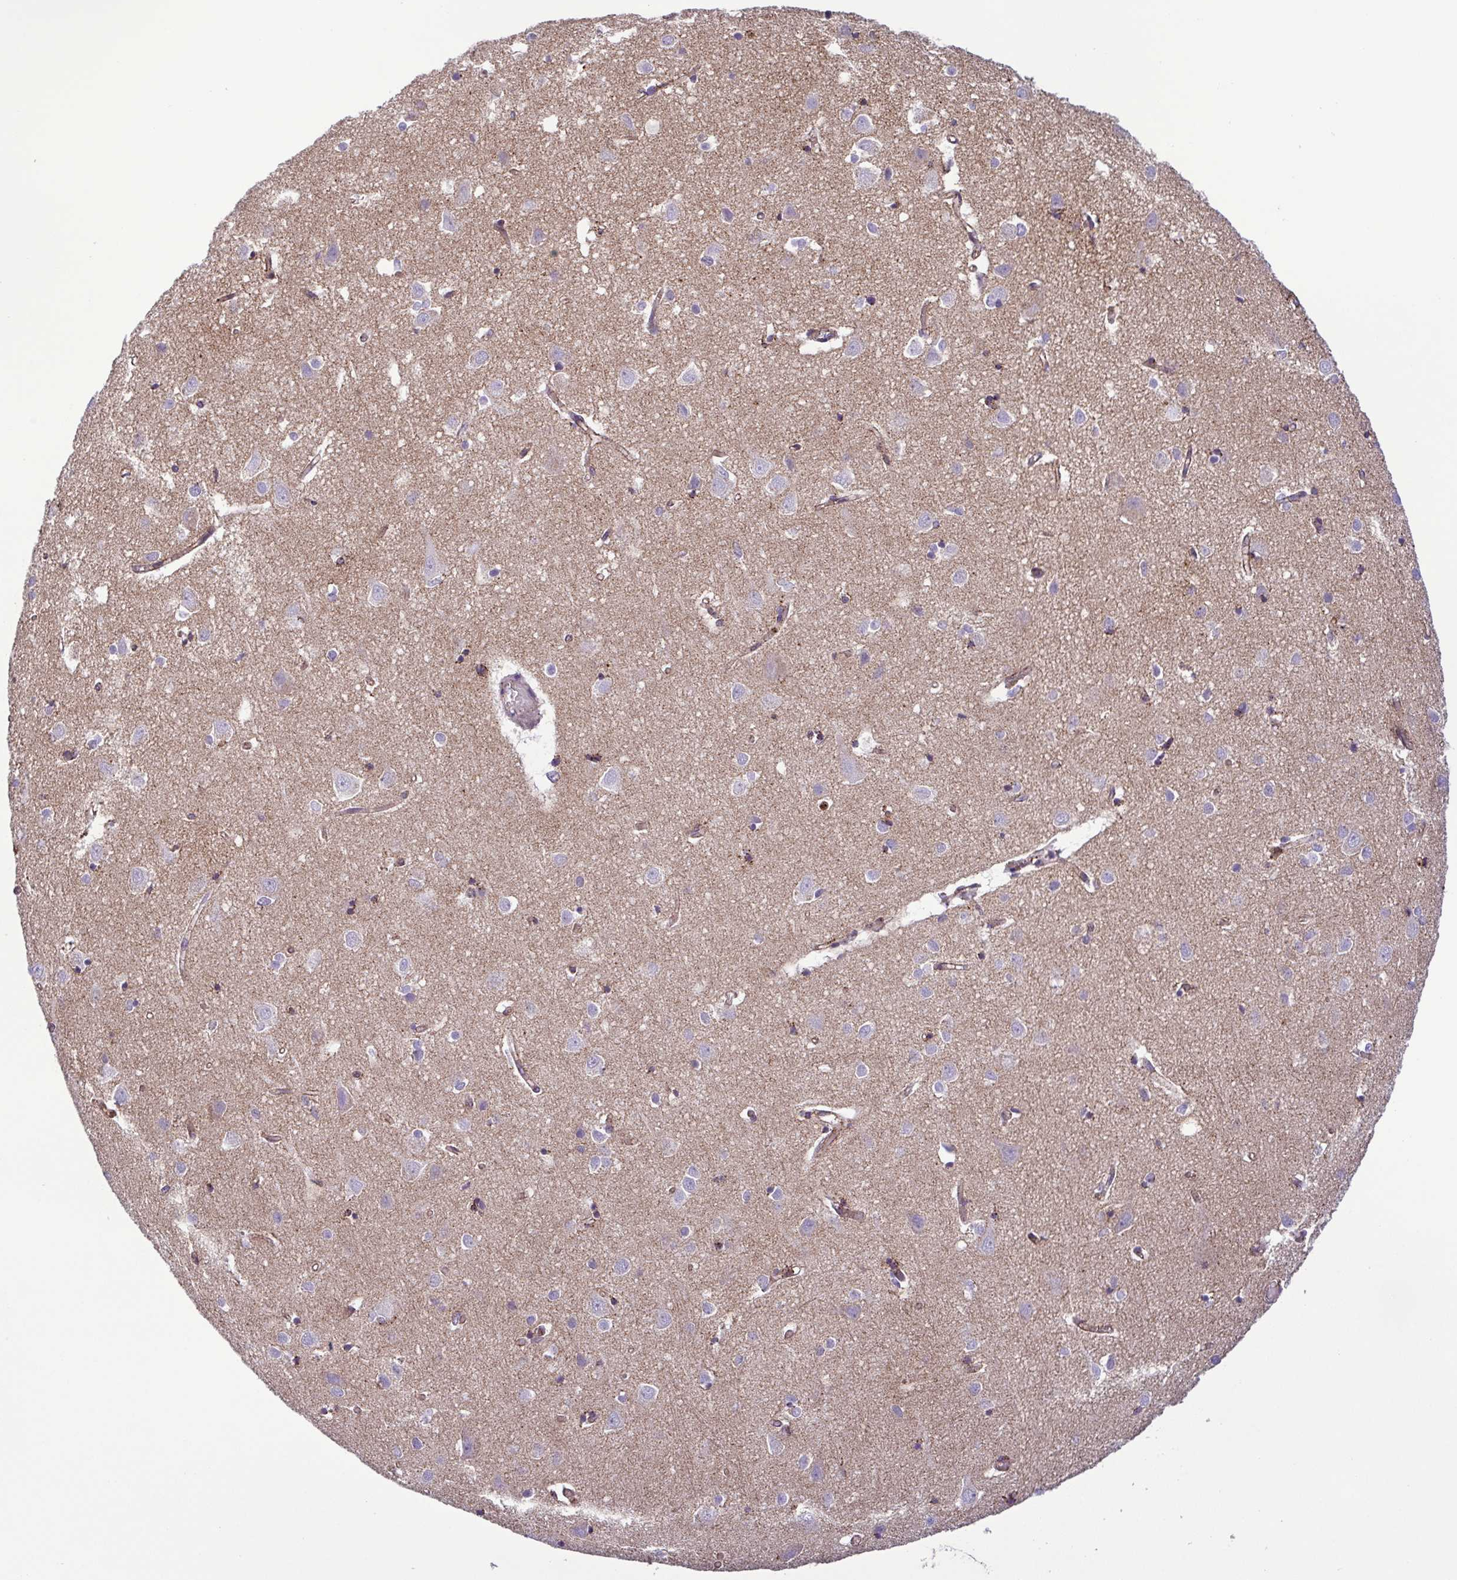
{"staining": {"intensity": "moderate", "quantity": "25%-75%", "location": "cytoplasmic/membranous"}, "tissue": "cerebral cortex", "cell_type": "Endothelial cells", "image_type": "normal", "snomed": [{"axis": "morphology", "description": "Normal tissue, NOS"}, {"axis": "topography", "description": "Cerebral cortex"}], "caption": "Endothelial cells demonstrate medium levels of moderate cytoplasmic/membranous expression in about 25%-75% of cells in unremarkable cerebral cortex.", "gene": "CHMP1B", "patient": {"sex": "male", "age": 70}}